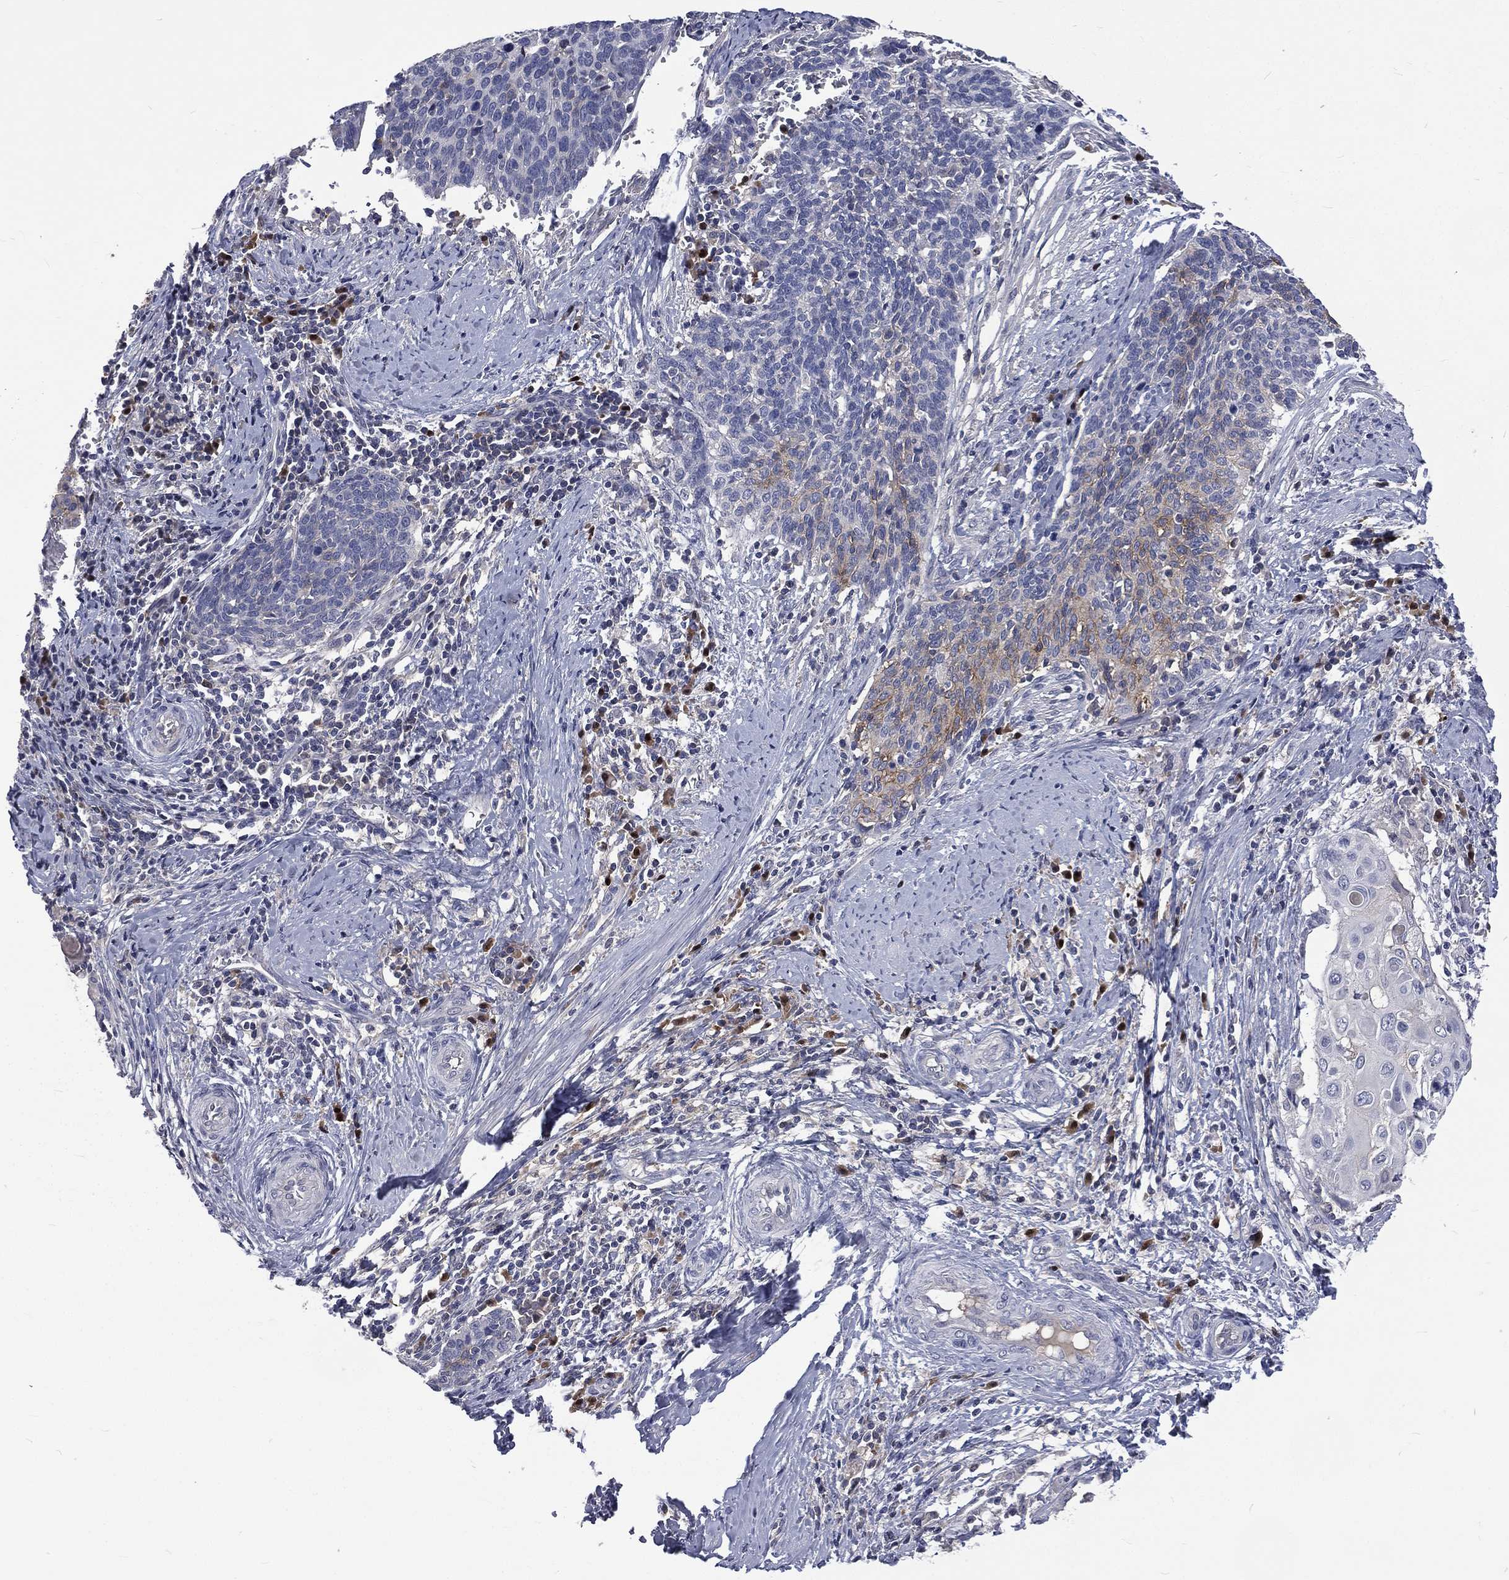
{"staining": {"intensity": "moderate", "quantity": "<25%", "location": "cytoplasmic/membranous"}, "tissue": "cervical cancer", "cell_type": "Tumor cells", "image_type": "cancer", "snomed": [{"axis": "morphology", "description": "Squamous cell carcinoma, NOS"}, {"axis": "topography", "description": "Cervix"}], "caption": "Protein analysis of cervical cancer (squamous cell carcinoma) tissue exhibits moderate cytoplasmic/membranous staining in approximately <25% of tumor cells.", "gene": "CA12", "patient": {"sex": "female", "age": 39}}